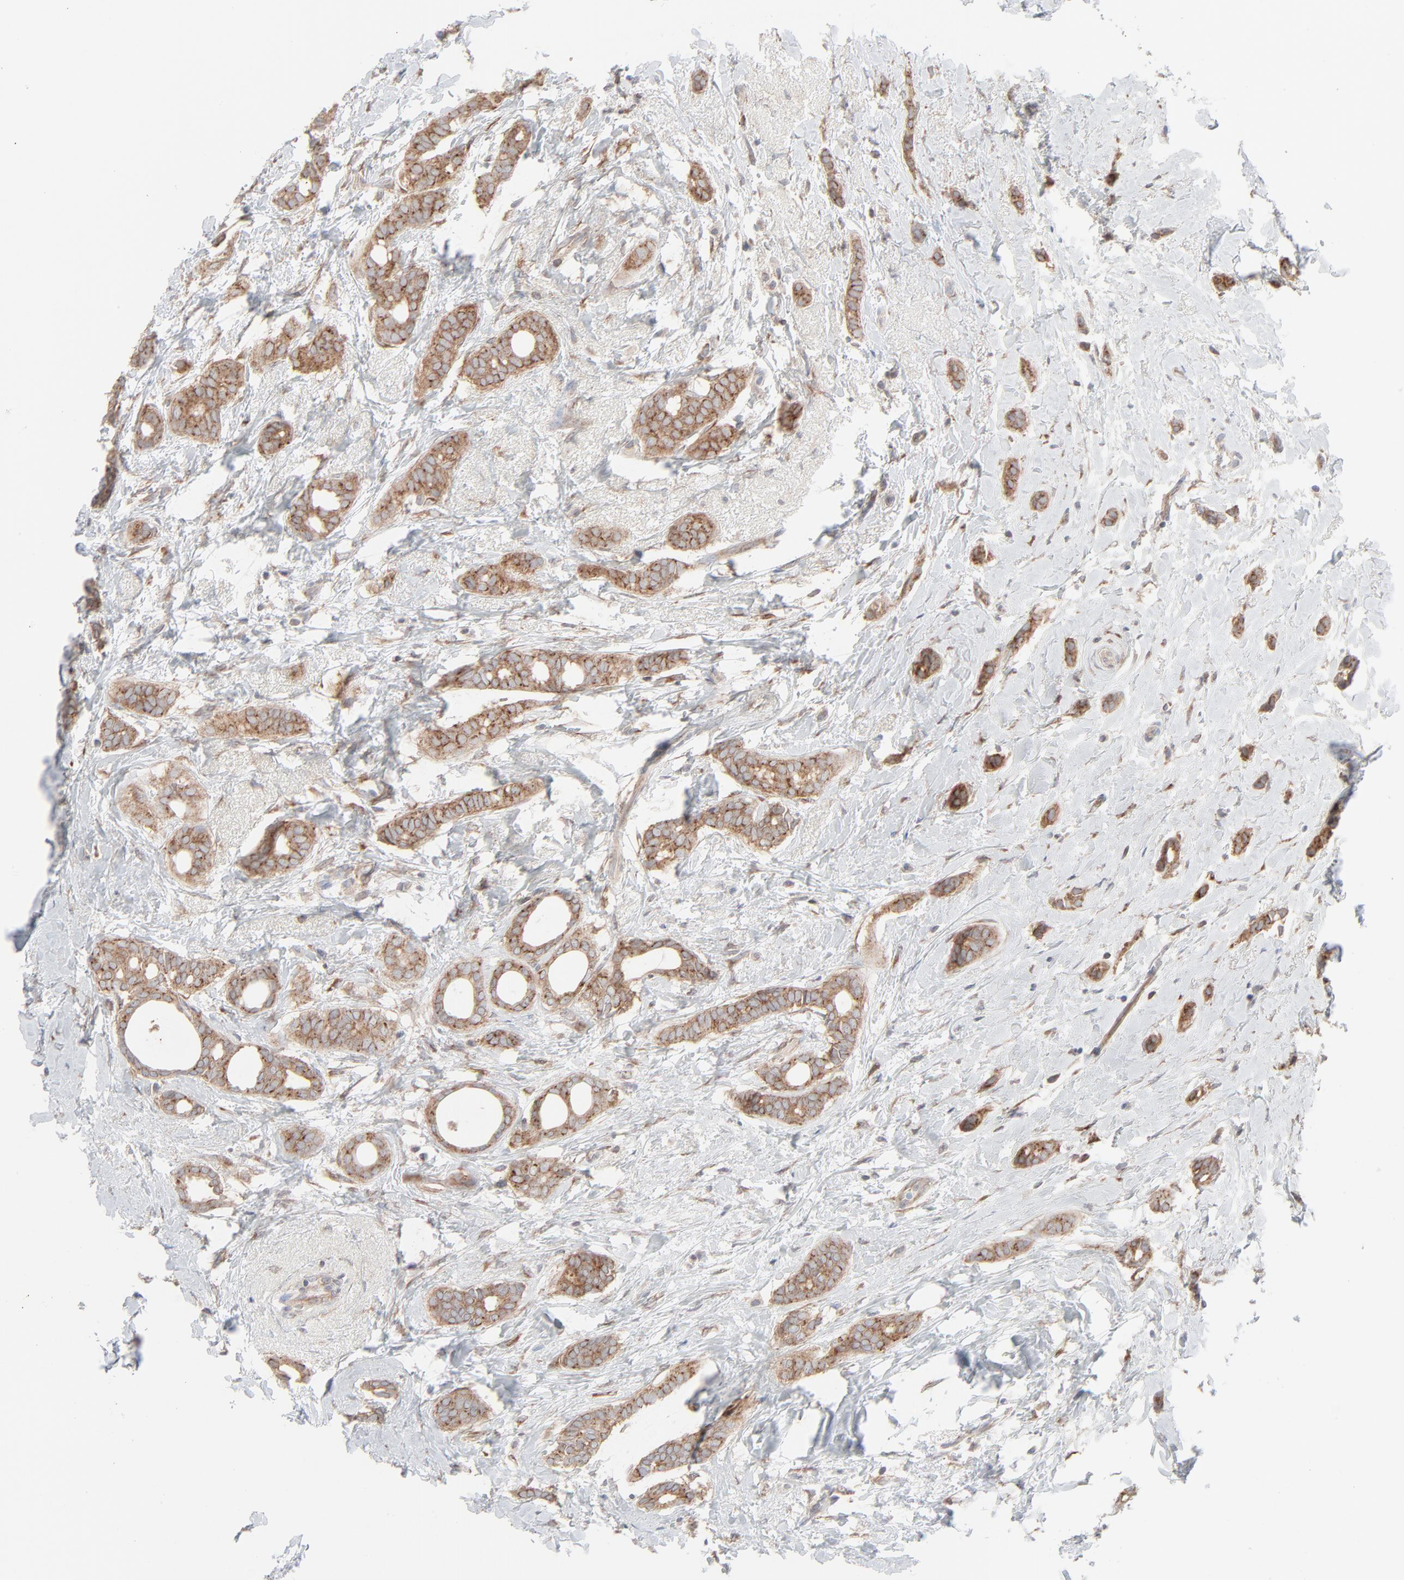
{"staining": {"intensity": "moderate", "quantity": ">75%", "location": "cytoplasmic/membranous"}, "tissue": "breast cancer", "cell_type": "Tumor cells", "image_type": "cancer", "snomed": [{"axis": "morphology", "description": "Duct carcinoma"}, {"axis": "topography", "description": "Breast"}], "caption": "A photomicrograph of human breast cancer stained for a protein displays moderate cytoplasmic/membranous brown staining in tumor cells.", "gene": "KDSR", "patient": {"sex": "female", "age": 54}}